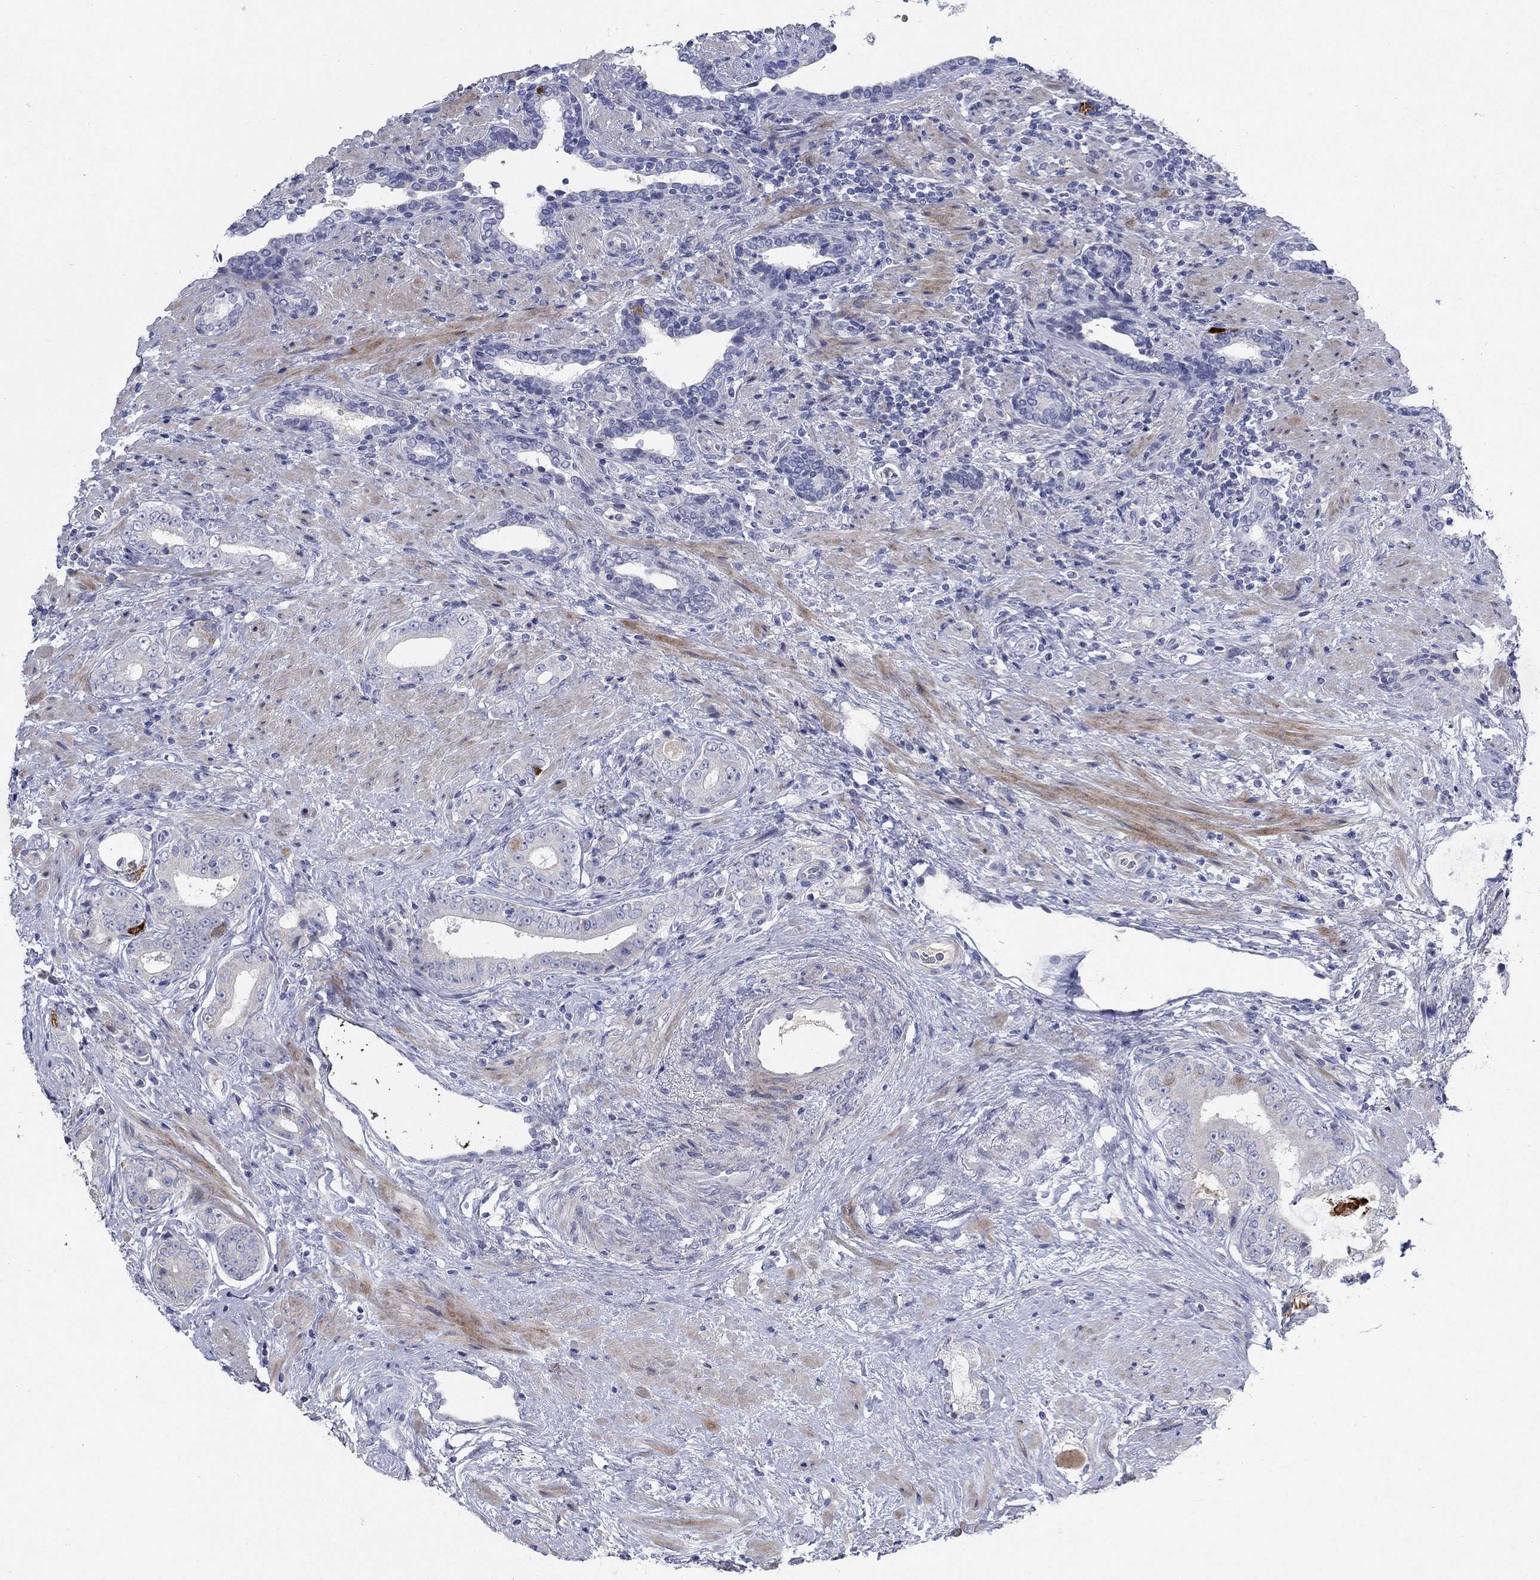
{"staining": {"intensity": "negative", "quantity": "none", "location": "none"}, "tissue": "prostate cancer", "cell_type": "Tumor cells", "image_type": "cancer", "snomed": [{"axis": "morphology", "description": "Adenocarcinoma, Low grade"}, {"axis": "topography", "description": "Prostate and seminal vesicle, NOS"}], "caption": "Histopathology image shows no significant protein positivity in tumor cells of prostate adenocarcinoma (low-grade).", "gene": "TMEM249", "patient": {"sex": "male", "age": 61}}